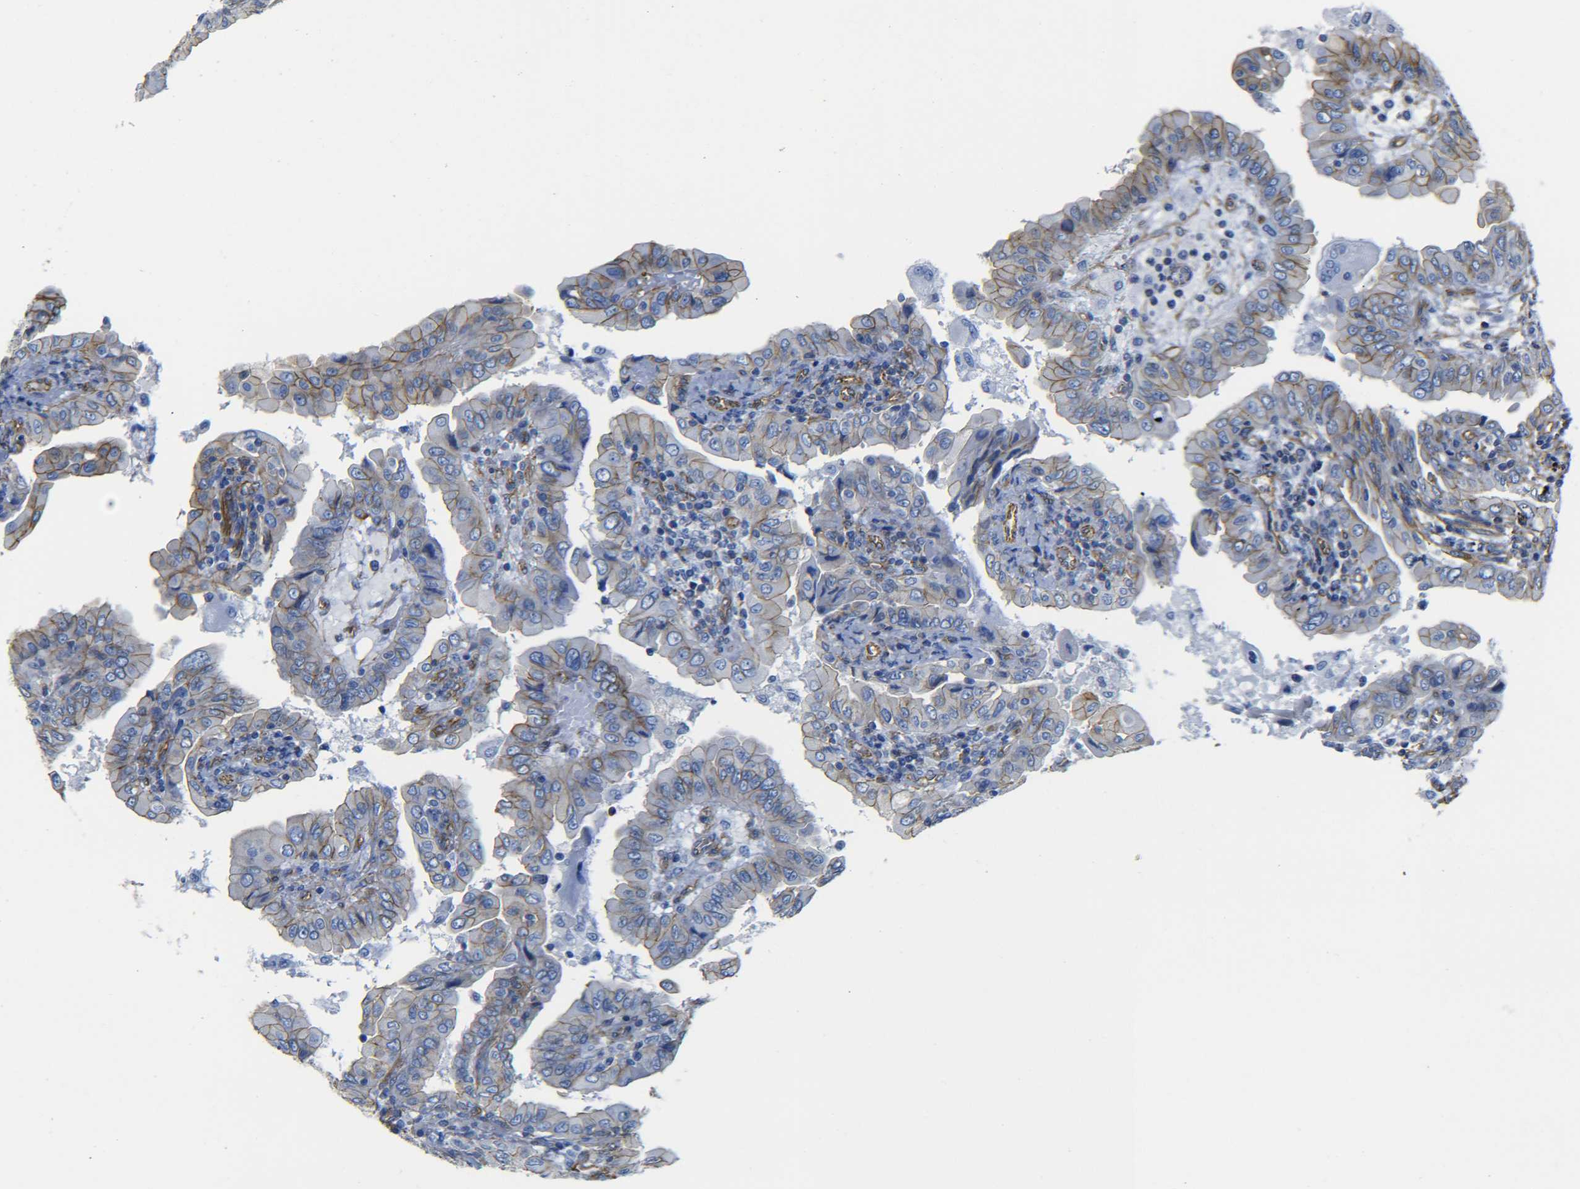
{"staining": {"intensity": "moderate", "quantity": ">75%", "location": "cytoplasmic/membranous"}, "tissue": "thyroid cancer", "cell_type": "Tumor cells", "image_type": "cancer", "snomed": [{"axis": "morphology", "description": "Papillary adenocarcinoma, NOS"}, {"axis": "topography", "description": "Thyroid gland"}], "caption": "Approximately >75% of tumor cells in thyroid cancer (papillary adenocarcinoma) display moderate cytoplasmic/membranous protein staining as visualized by brown immunohistochemical staining.", "gene": "SPTBN1", "patient": {"sex": "male", "age": 33}}